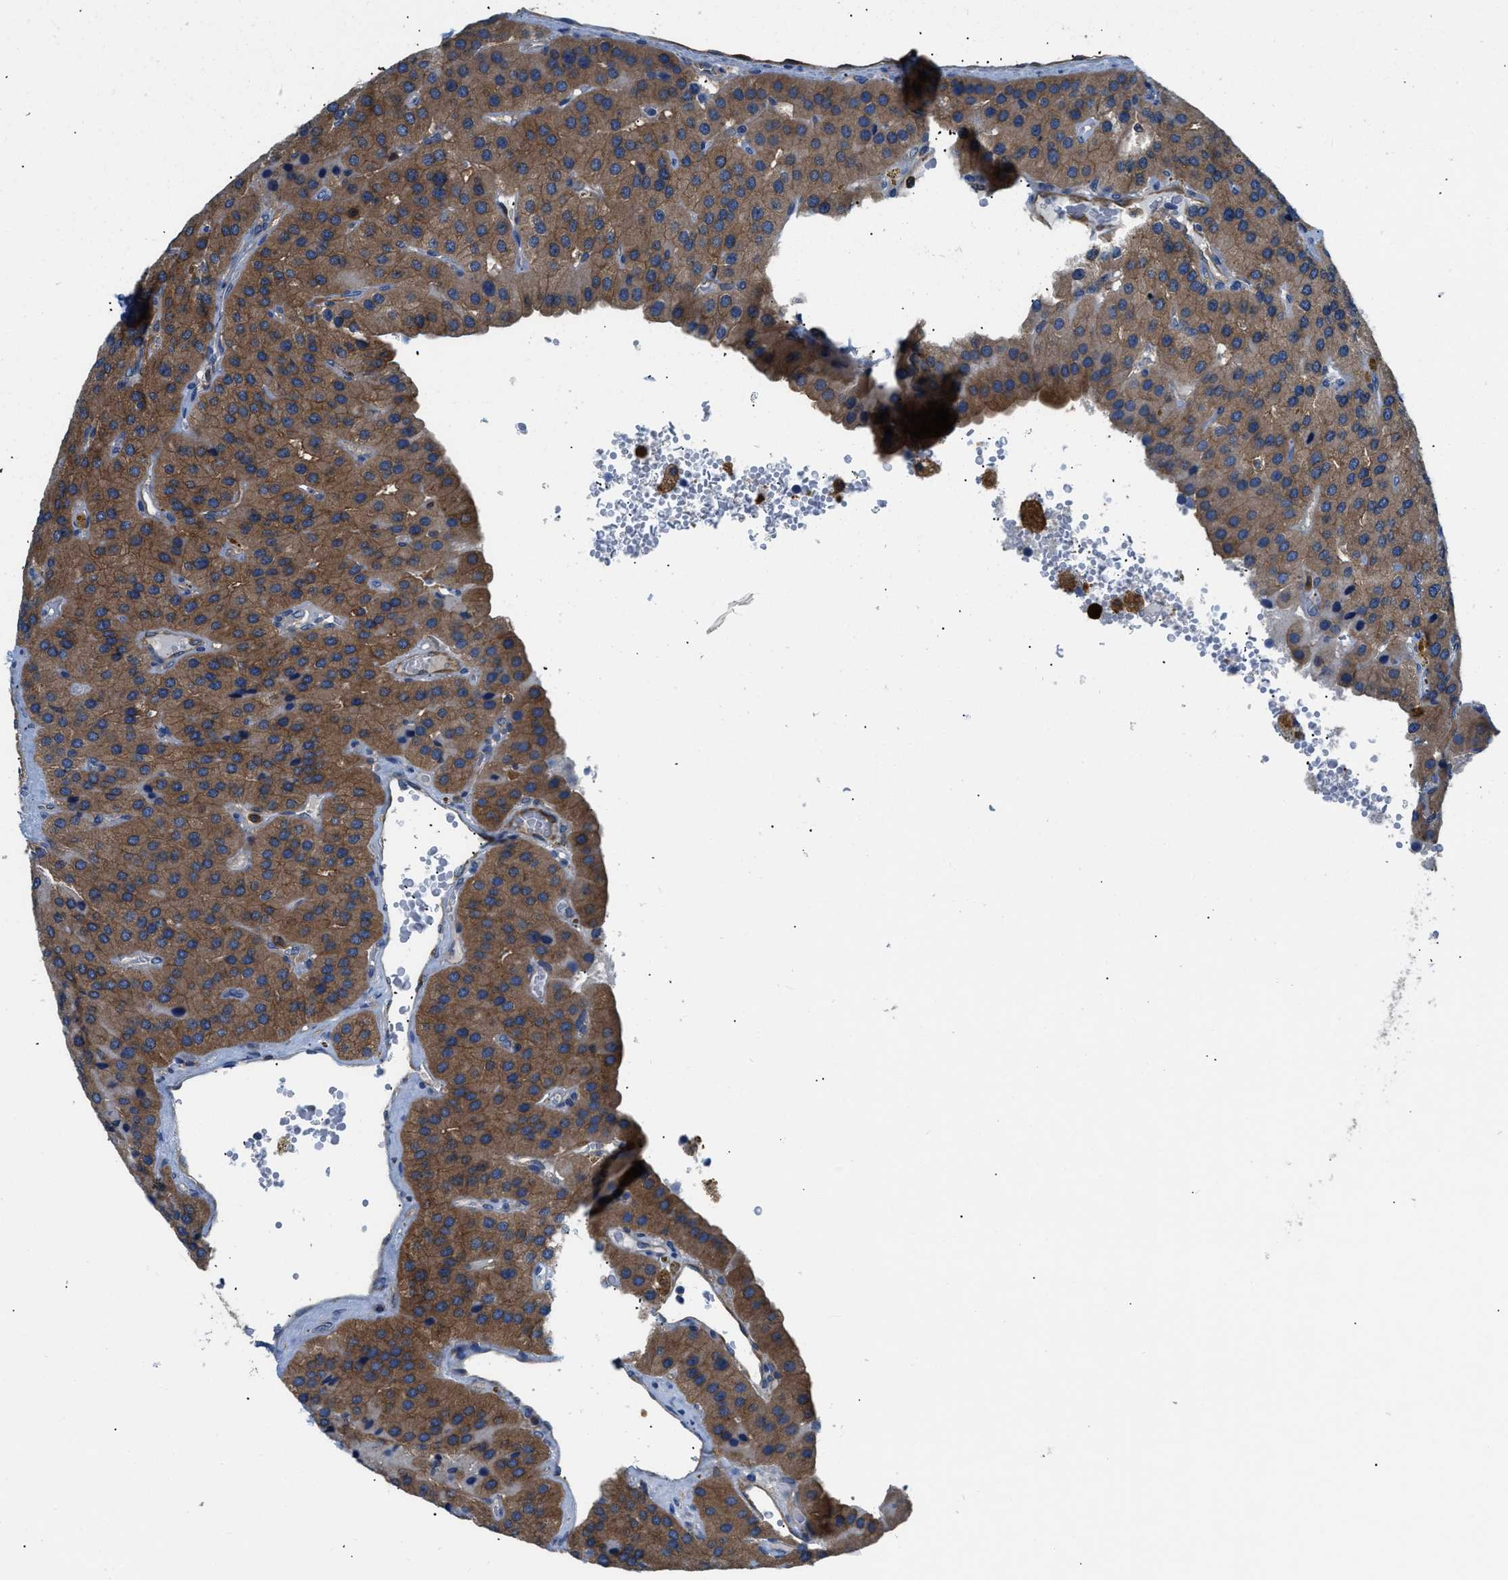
{"staining": {"intensity": "moderate", "quantity": ">75%", "location": "cytoplasmic/membranous"}, "tissue": "parathyroid gland", "cell_type": "Glandular cells", "image_type": "normal", "snomed": [{"axis": "morphology", "description": "Normal tissue, NOS"}, {"axis": "morphology", "description": "Adenoma, NOS"}, {"axis": "topography", "description": "Parathyroid gland"}], "caption": "A histopathology image of human parathyroid gland stained for a protein demonstrates moderate cytoplasmic/membranous brown staining in glandular cells. The staining was performed using DAB, with brown indicating positive protein expression. Nuclei are stained blue with hematoxylin.", "gene": "PKM", "patient": {"sex": "female", "age": 86}}